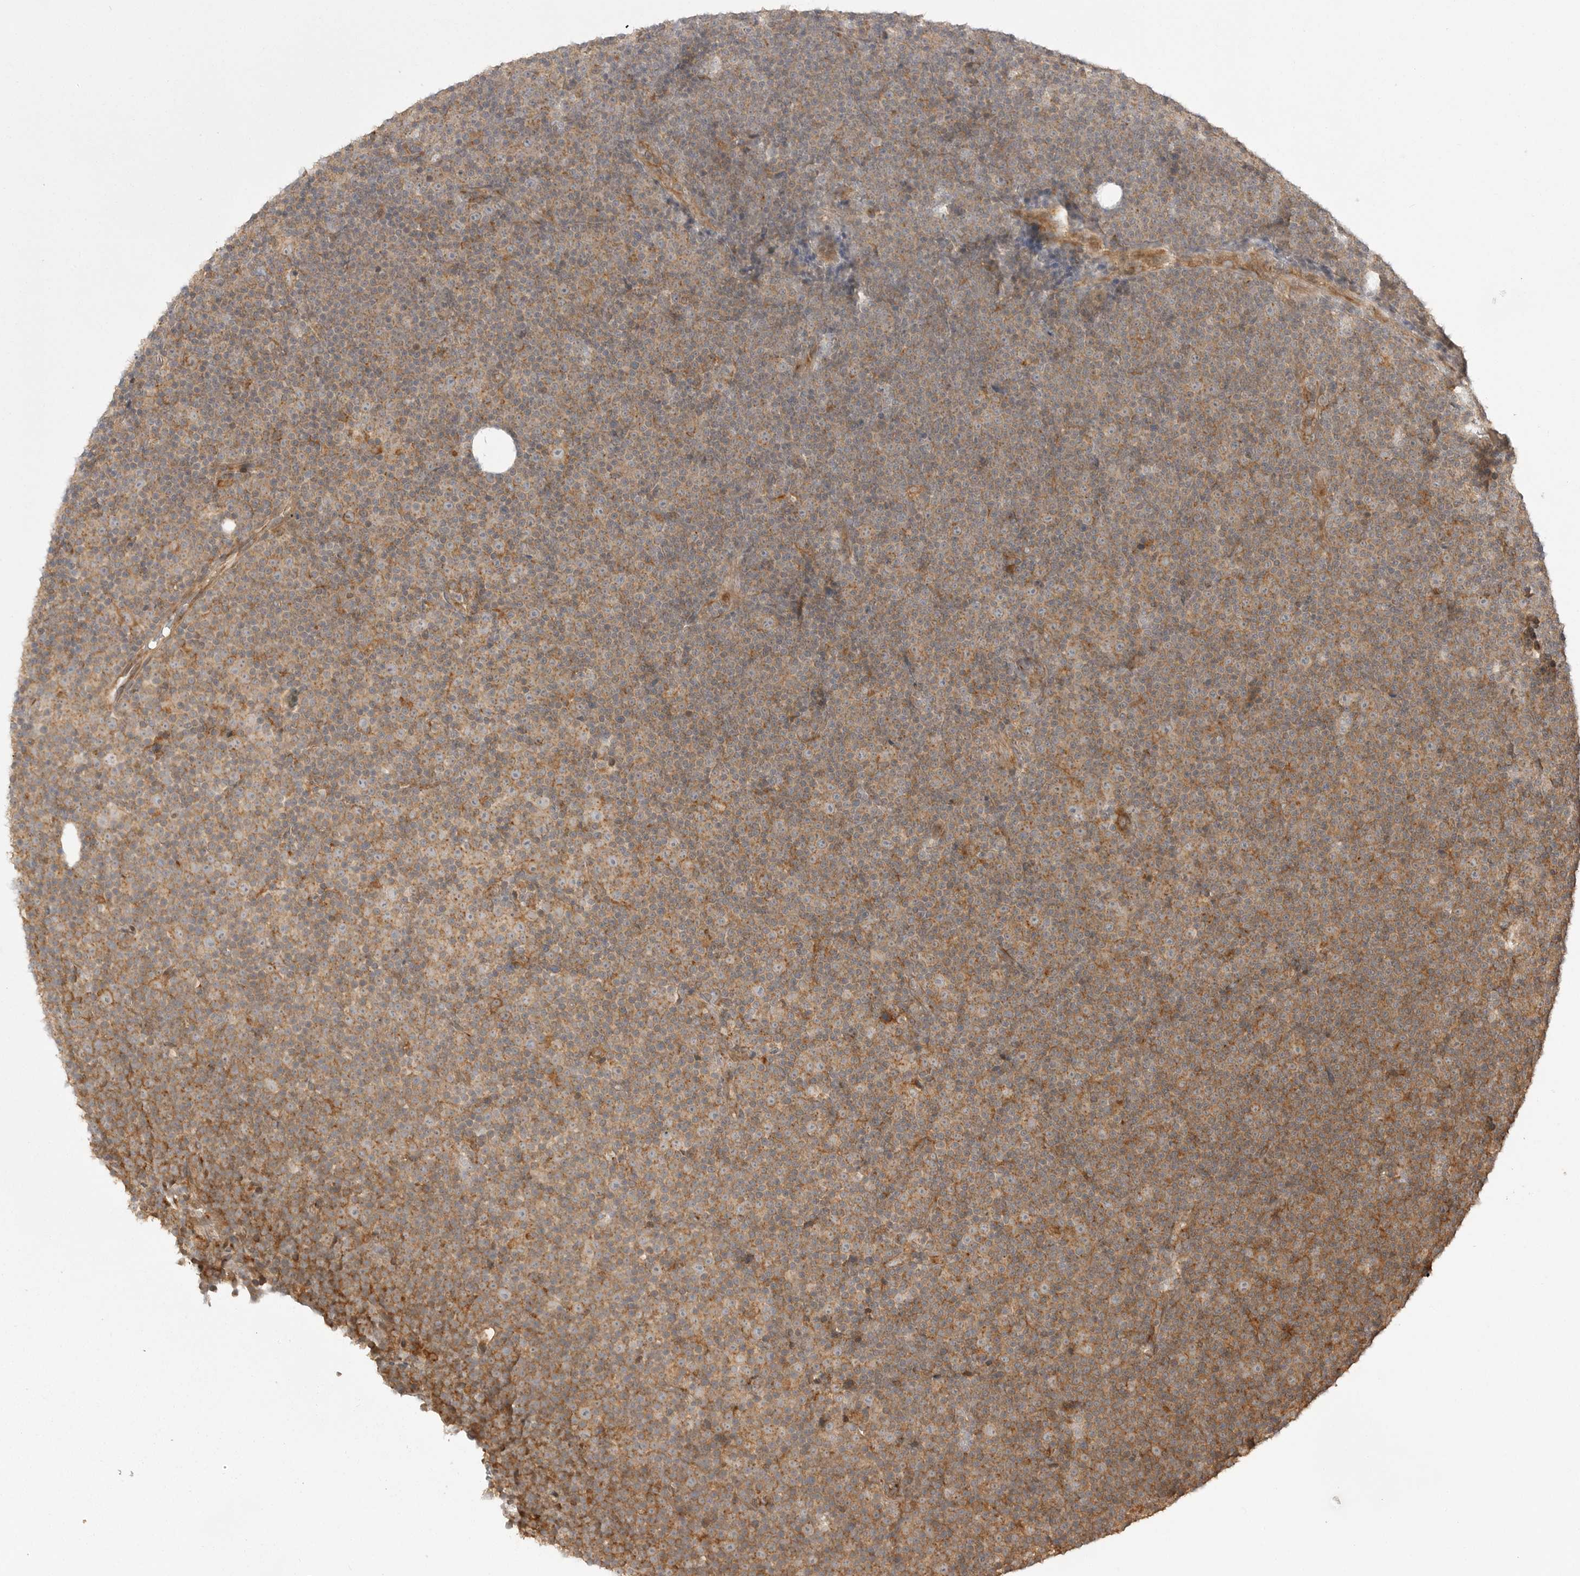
{"staining": {"intensity": "moderate", "quantity": ">75%", "location": "cytoplasmic/membranous"}, "tissue": "lymphoma", "cell_type": "Tumor cells", "image_type": "cancer", "snomed": [{"axis": "morphology", "description": "Malignant lymphoma, non-Hodgkin's type, Low grade"}, {"axis": "topography", "description": "Lymph node"}], "caption": "Moderate cytoplasmic/membranous protein expression is present in approximately >75% of tumor cells in lymphoma. The staining was performed using DAB to visualize the protein expression in brown, while the nuclei were stained in blue with hematoxylin (Magnification: 20x).", "gene": "FAT3", "patient": {"sex": "female", "age": 67}}